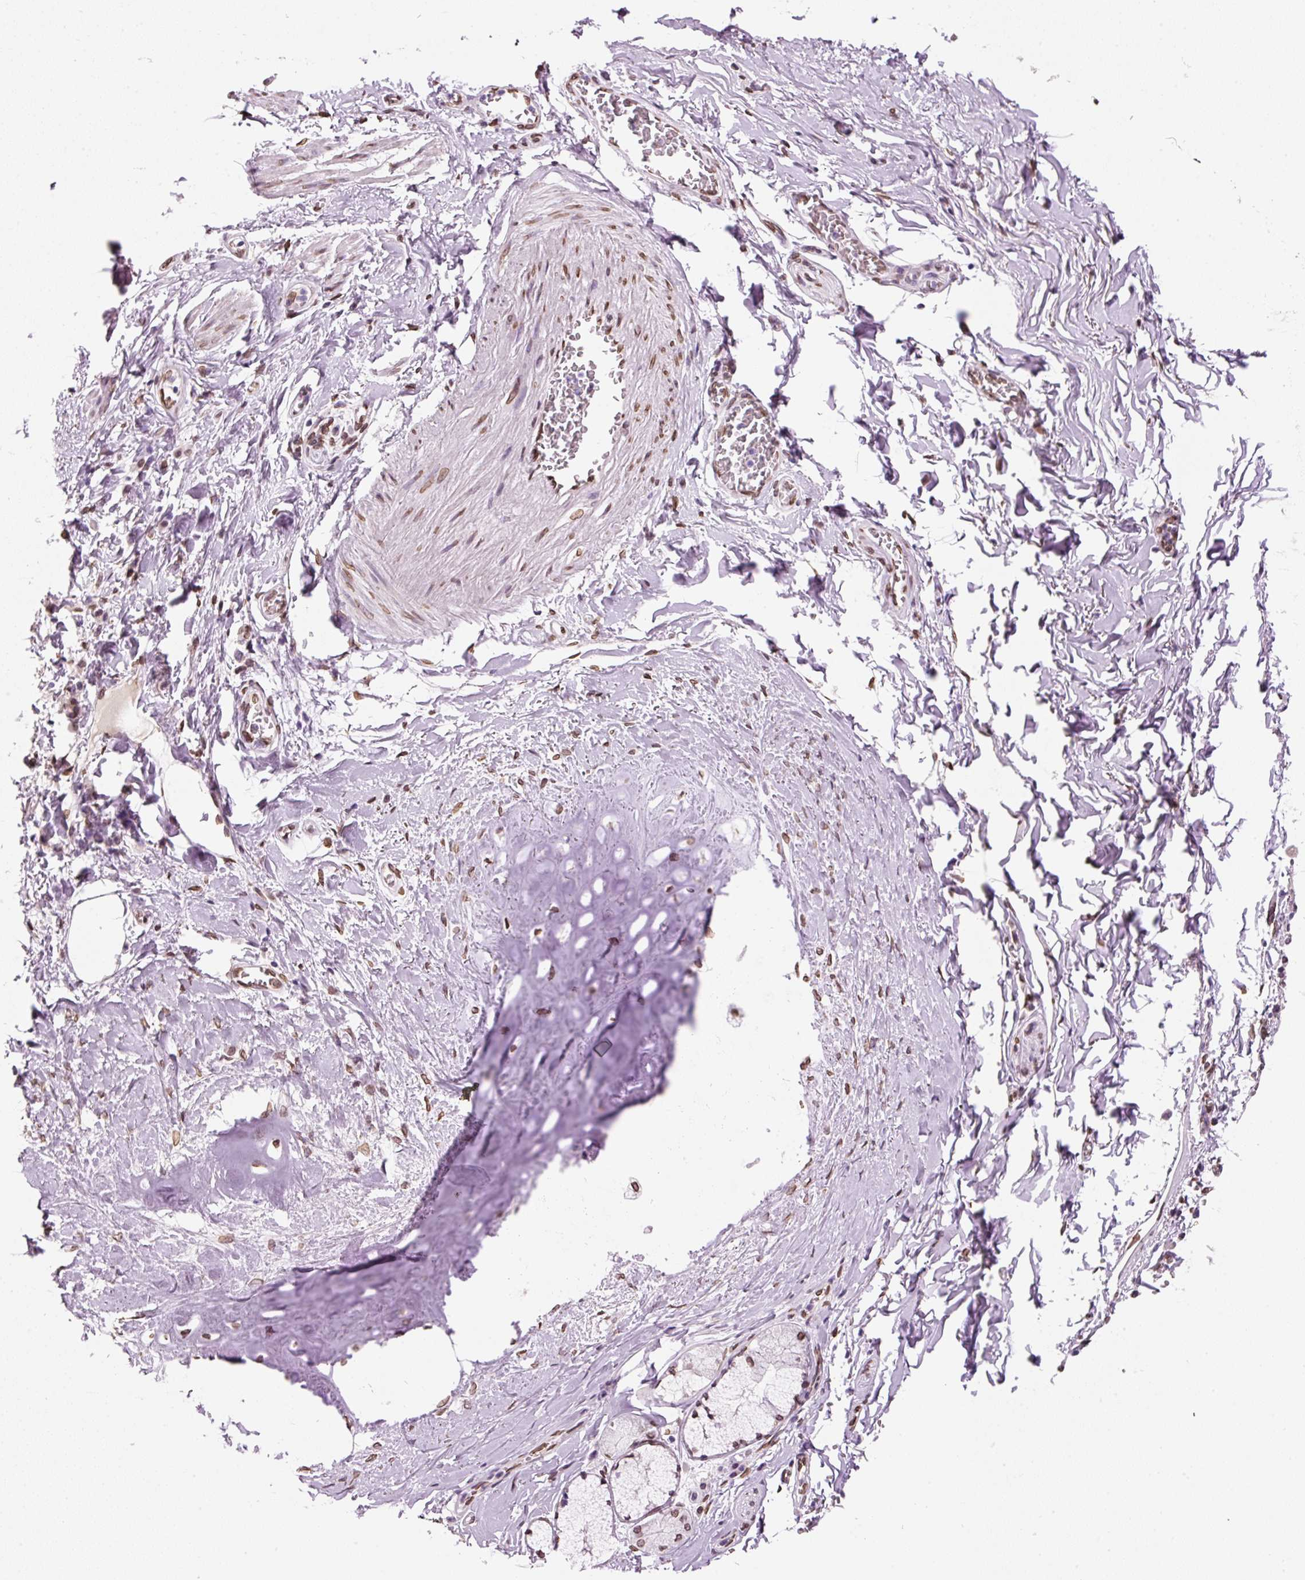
{"staining": {"intensity": "moderate", "quantity": "<25%", "location": "nuclear"}, "tissue": "soft tissue", "cell_type": "Chondrocytes", "image_type": "normal", "snomed": [{"axis": "morphology", "description": "Normal tissue, NOS"}, {"axis": "morphology", "description": "Degeneration, NOS"}, {"axis": "topography", "description": "Cartilage tissue"}, {"axis": "topography", "description": "Lung"}], "caption": "A brown stain labels moderate nuclear expression of a protein in chondrocytes of normal soft tissue. (DAB (3,3'-diaminobenzidine) IHC, brown staining for protein, blue staining for nuclei).", "gene": "ZNF224", "patient": {"sex": "female", "age": 61}}